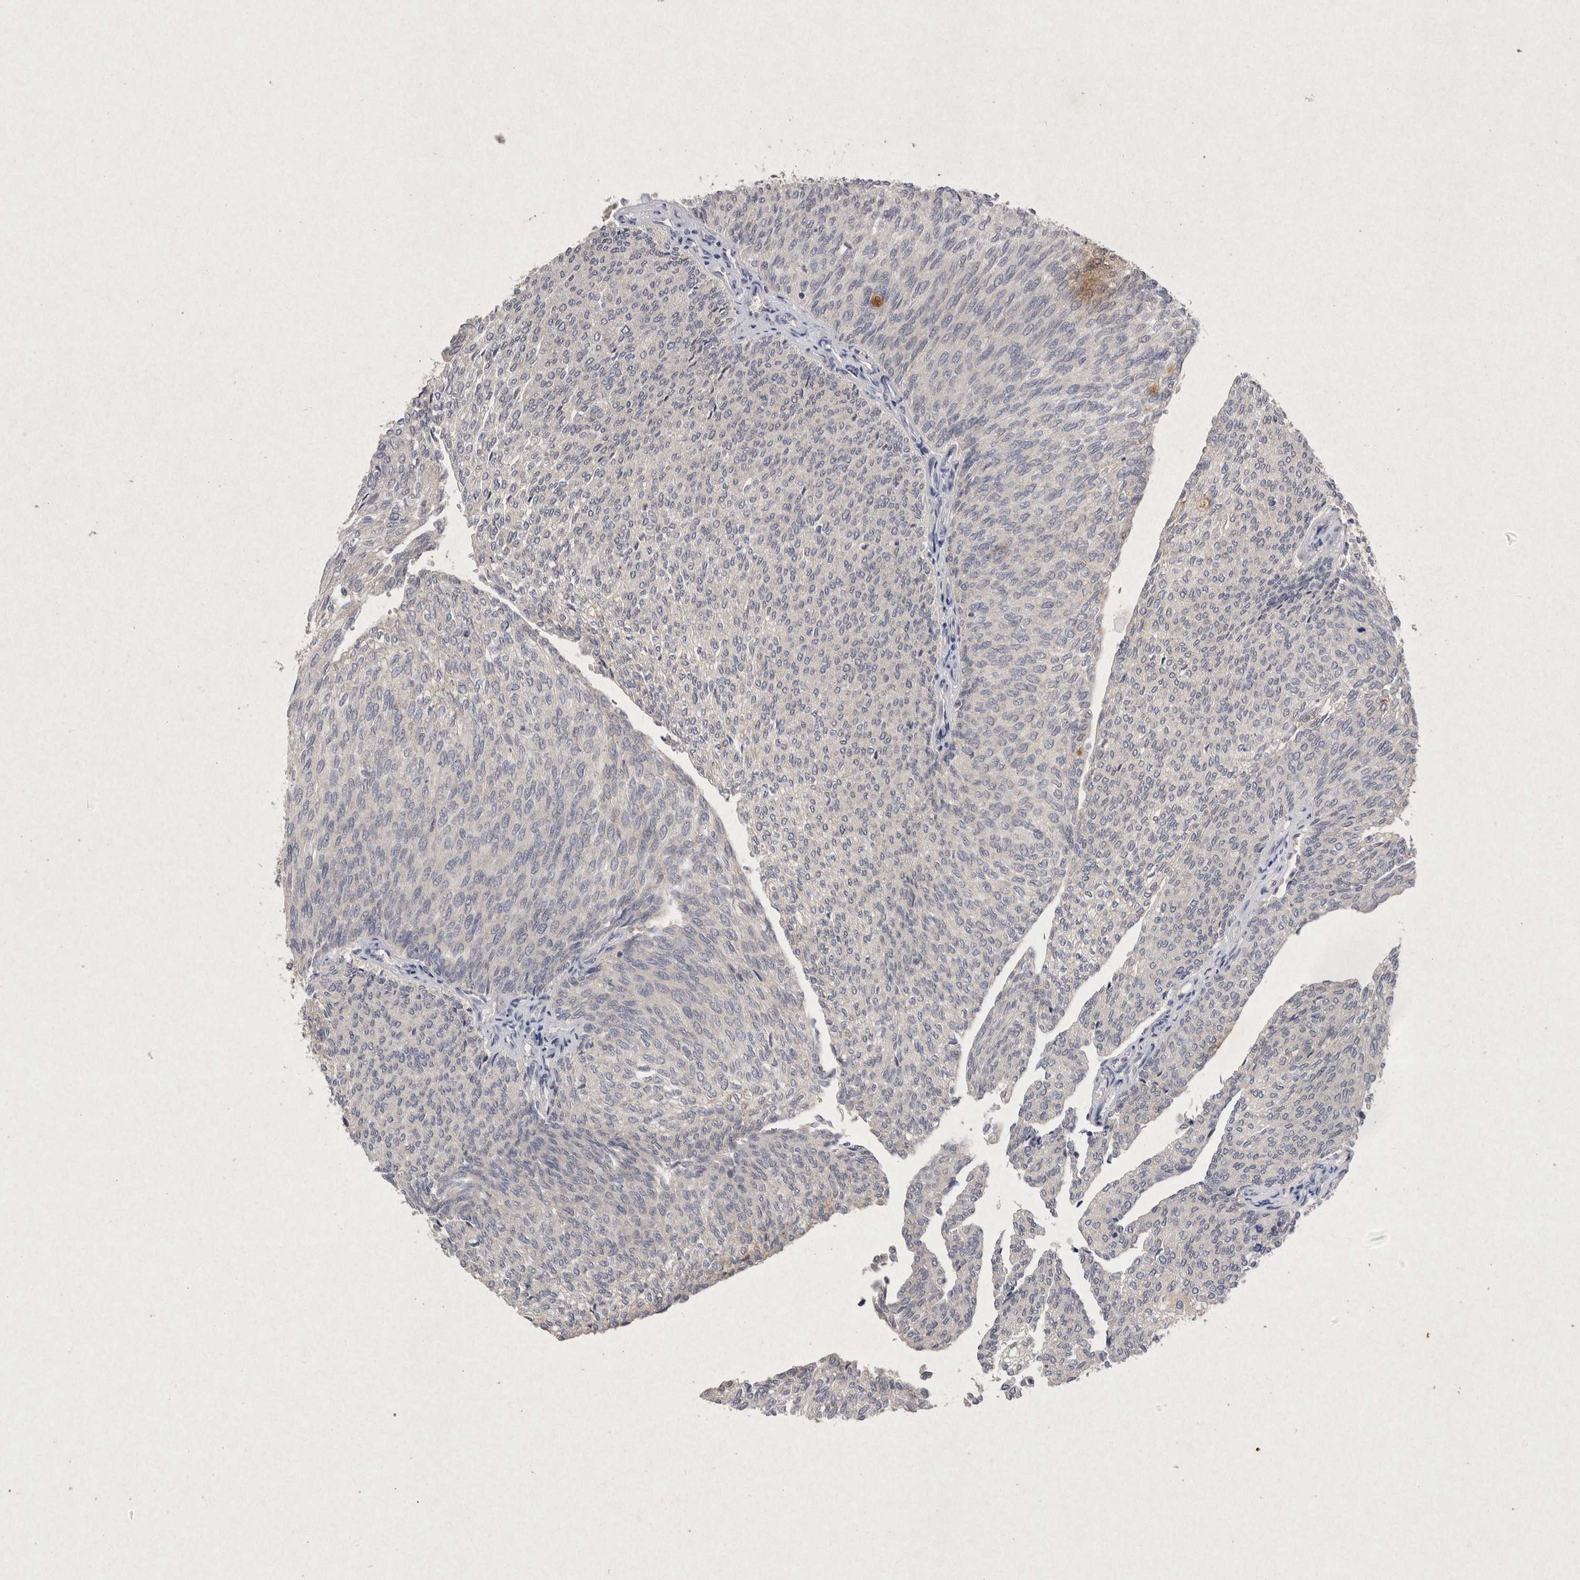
{"staining": {"intensity": "negative", "quantity": "none", "location": "none"}, "tissue": "urothelial cancer", "cell_type": "Tumor cells", "image_type": "cancer", "snomed": [{"axis": "morphology", "description": "Urothelial carcinoma, Low grade"}, {"axis": "topography", "description": "Urinary bladder"}], "caption": "The immunohistochemistry (IHC) micrograph has no significant expression in tumor cells of urothelial cancer tissue.", "gene": "RASSF3", "patient": {"sex": "female", "age": 79}}